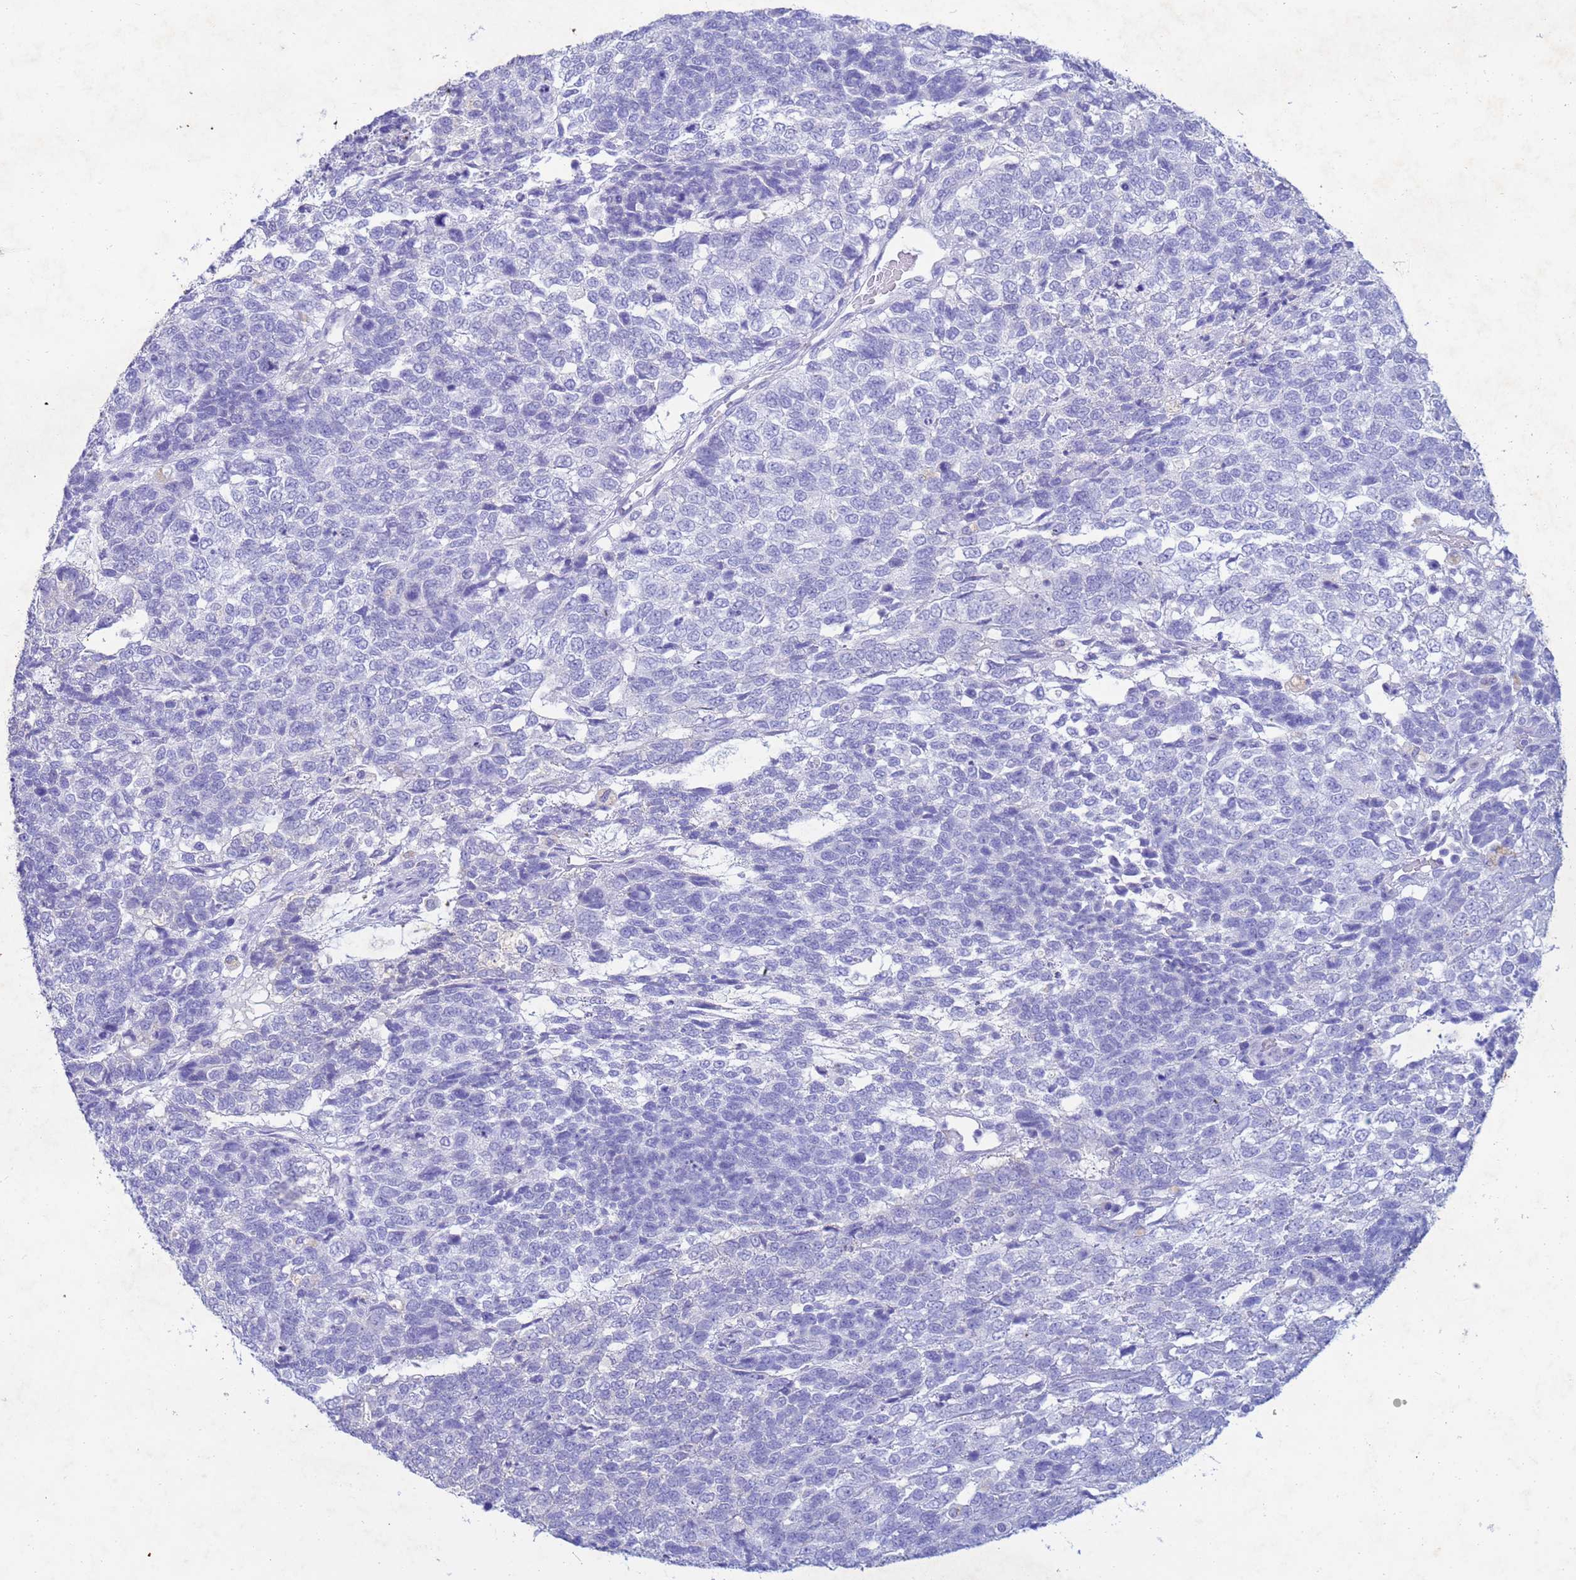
{"staining": {"intensity": "negative", "quantity": "none", "location": "none"}, "tissue": "testis cancer", "cell_type": "Tumor cells", "image_type": "cancer", "snomed": [{"axis": "morphology", "description": "Carcinoma, Embryonal, NOS"}, {"axis": "topography", "description": "Testis"}], "caption": "IHC of testis cancer (embryonal carcinoma) demonstrates no positivity in tumor cells.", "gene": "CSTB", "patient": {"sex": "male", "age": 23}}